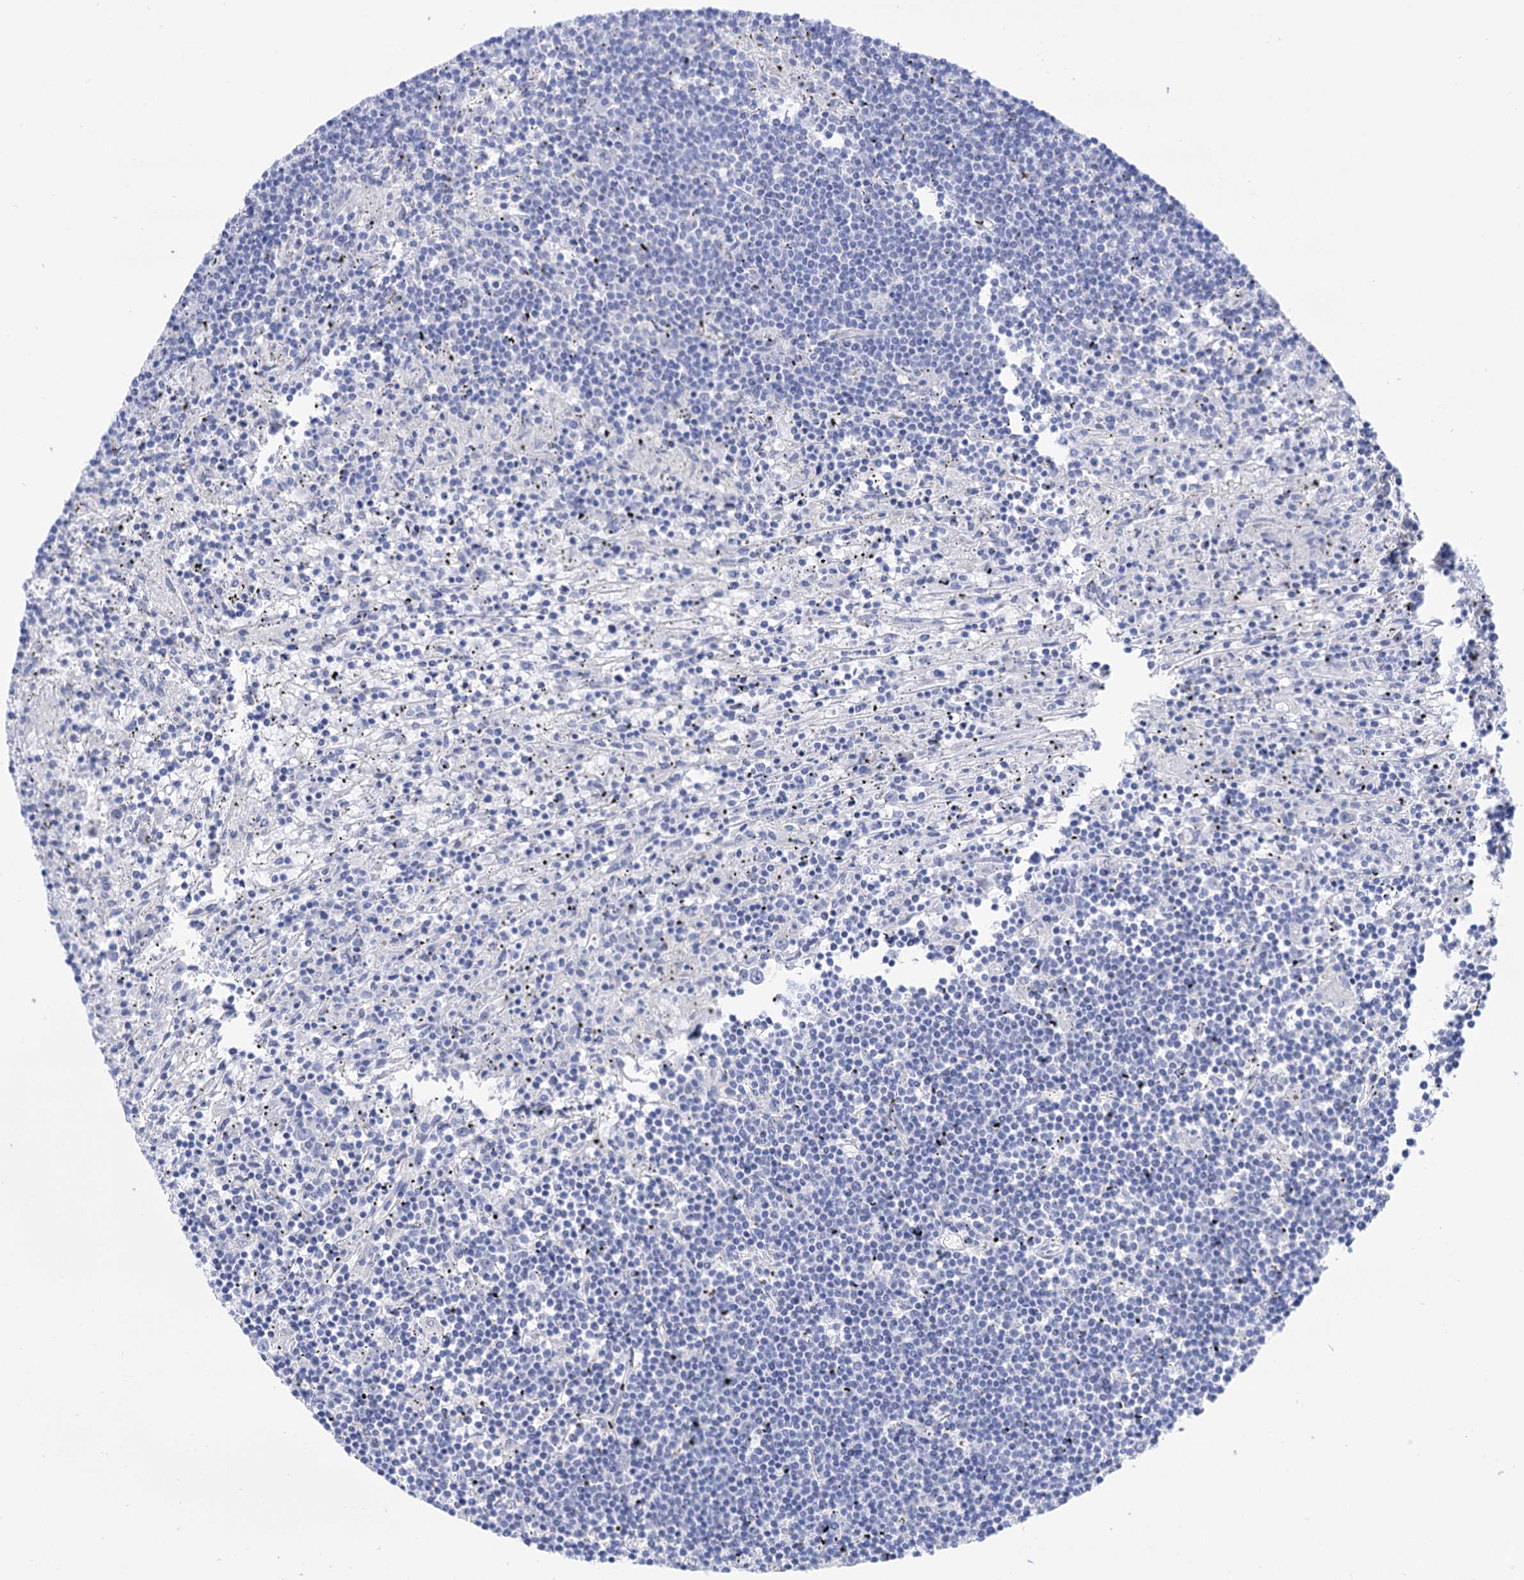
{"staining": {"intensity": "negative", "quantity": "none", "location": "none"}, "tissue": "lymphoma", "cell_type": "Tumor cells", "image_type": "cancer", "snomed": [{"axis": "morphology", "description": "Malignant lymphoma, non-Hodgkin's type, Low grade"}, {"axis": "topography", "description": "Spleen"}], "caption": "Immunohistochemistry (IHC) photomicrograph of malignant lymphoma, non-Hodgkin's type (low-grade) stained for a protein (brown), which demonstrates no staining in tumor cells.", "gene": "YARS2", "patient": {"sex": "male", "age": 76}}